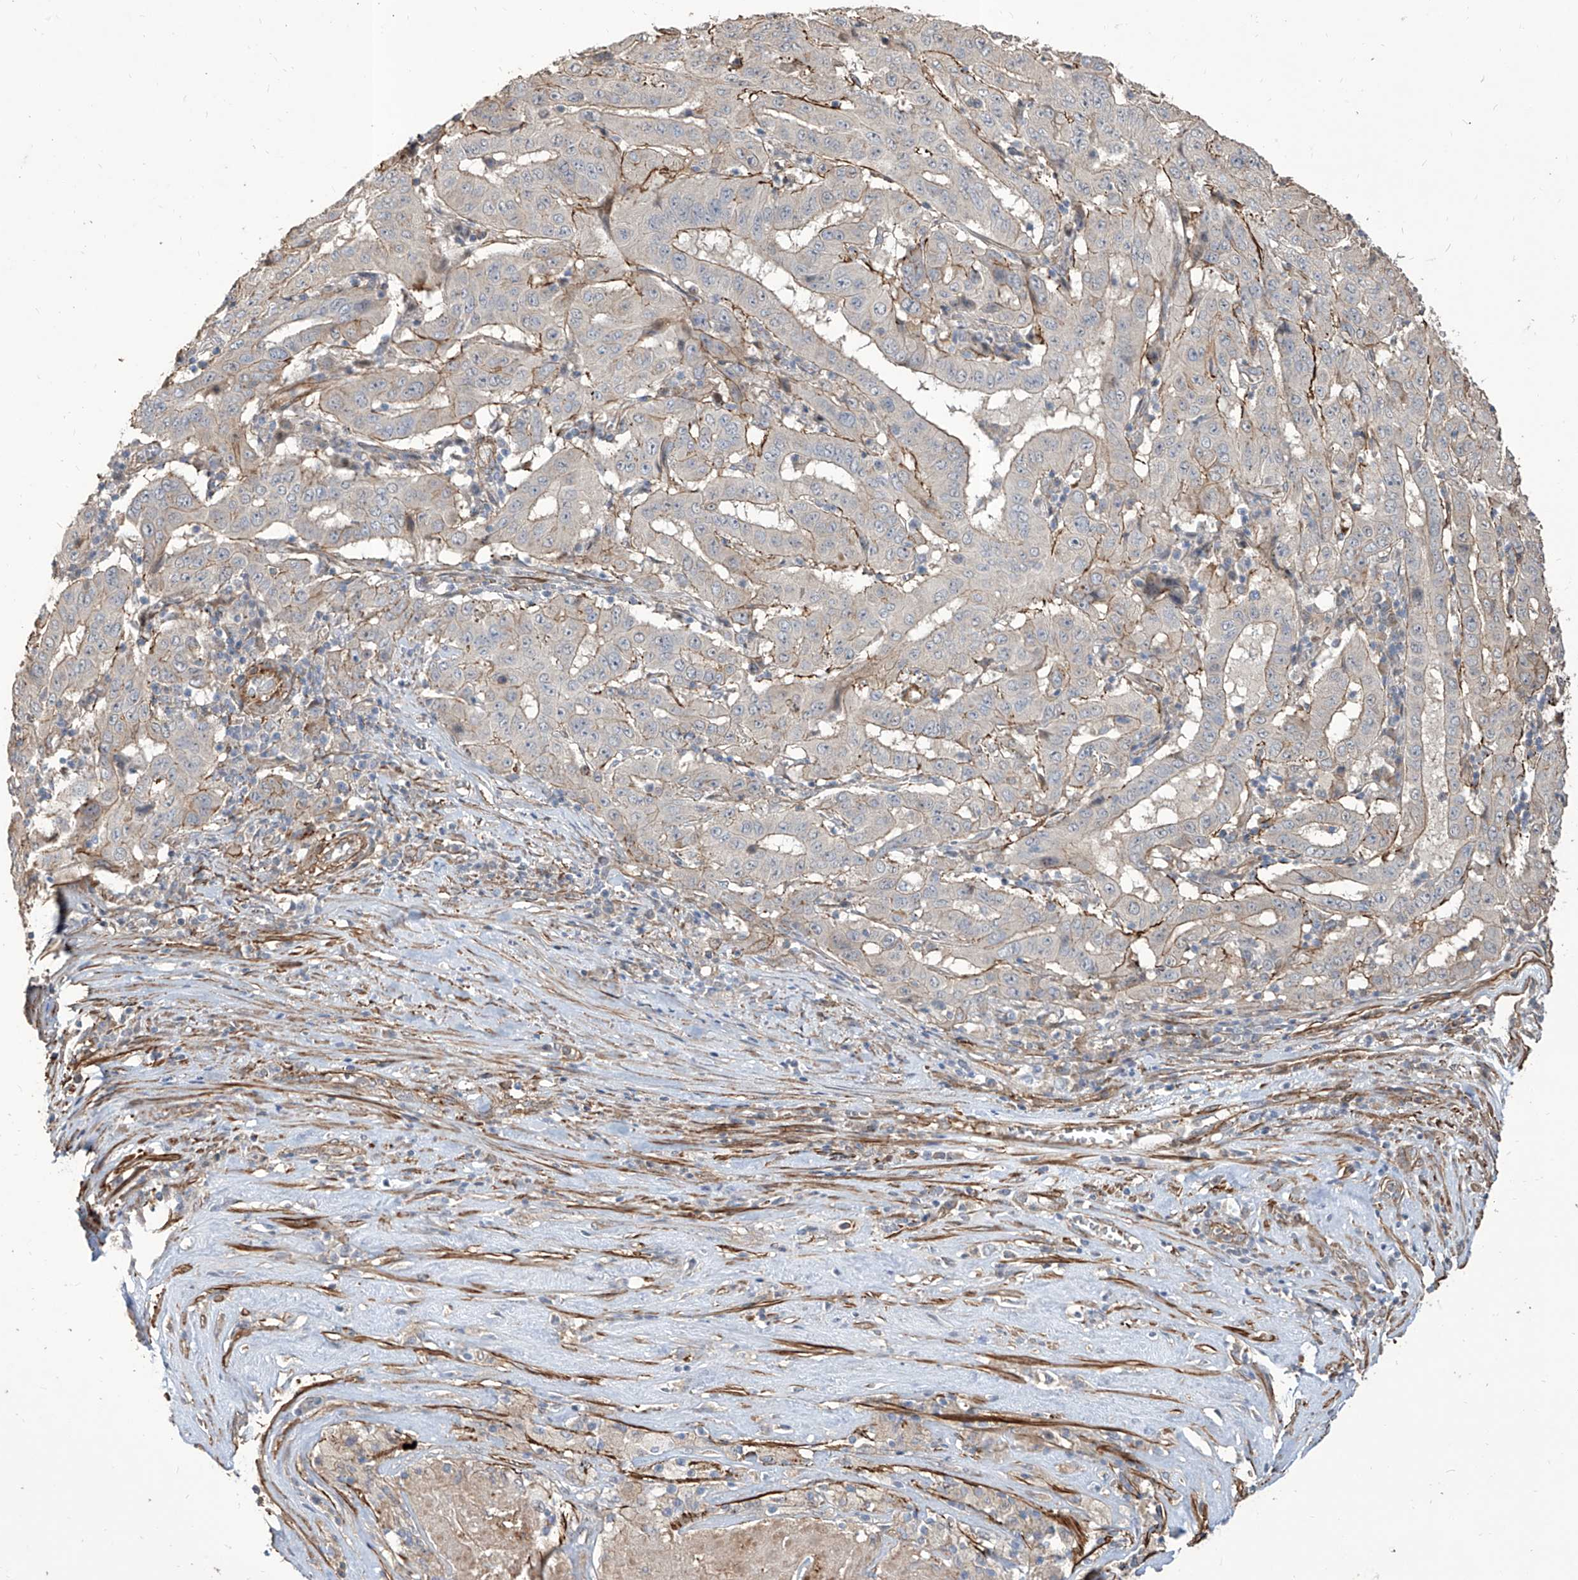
{"staining": {"intensity": "weak", "quantity": "<25%", "location": "cytoplasmic/membranous"}, "tissue": "pancreatic cancer", "cell_type": "Tumor cells", "image_type": "cancer", "snomed": [{"axis": "morphology", "description": "Adenocarcinoma, NOS"}, {"axis": "topography", "description": "Pancreas"}], "caption": "Image shows no protein expression in tumor cells of pancreatic cancer (adenocarcinoma) tissue.", "gene": "FAM83B", "patient": {"sex": "male", "age": 63}}